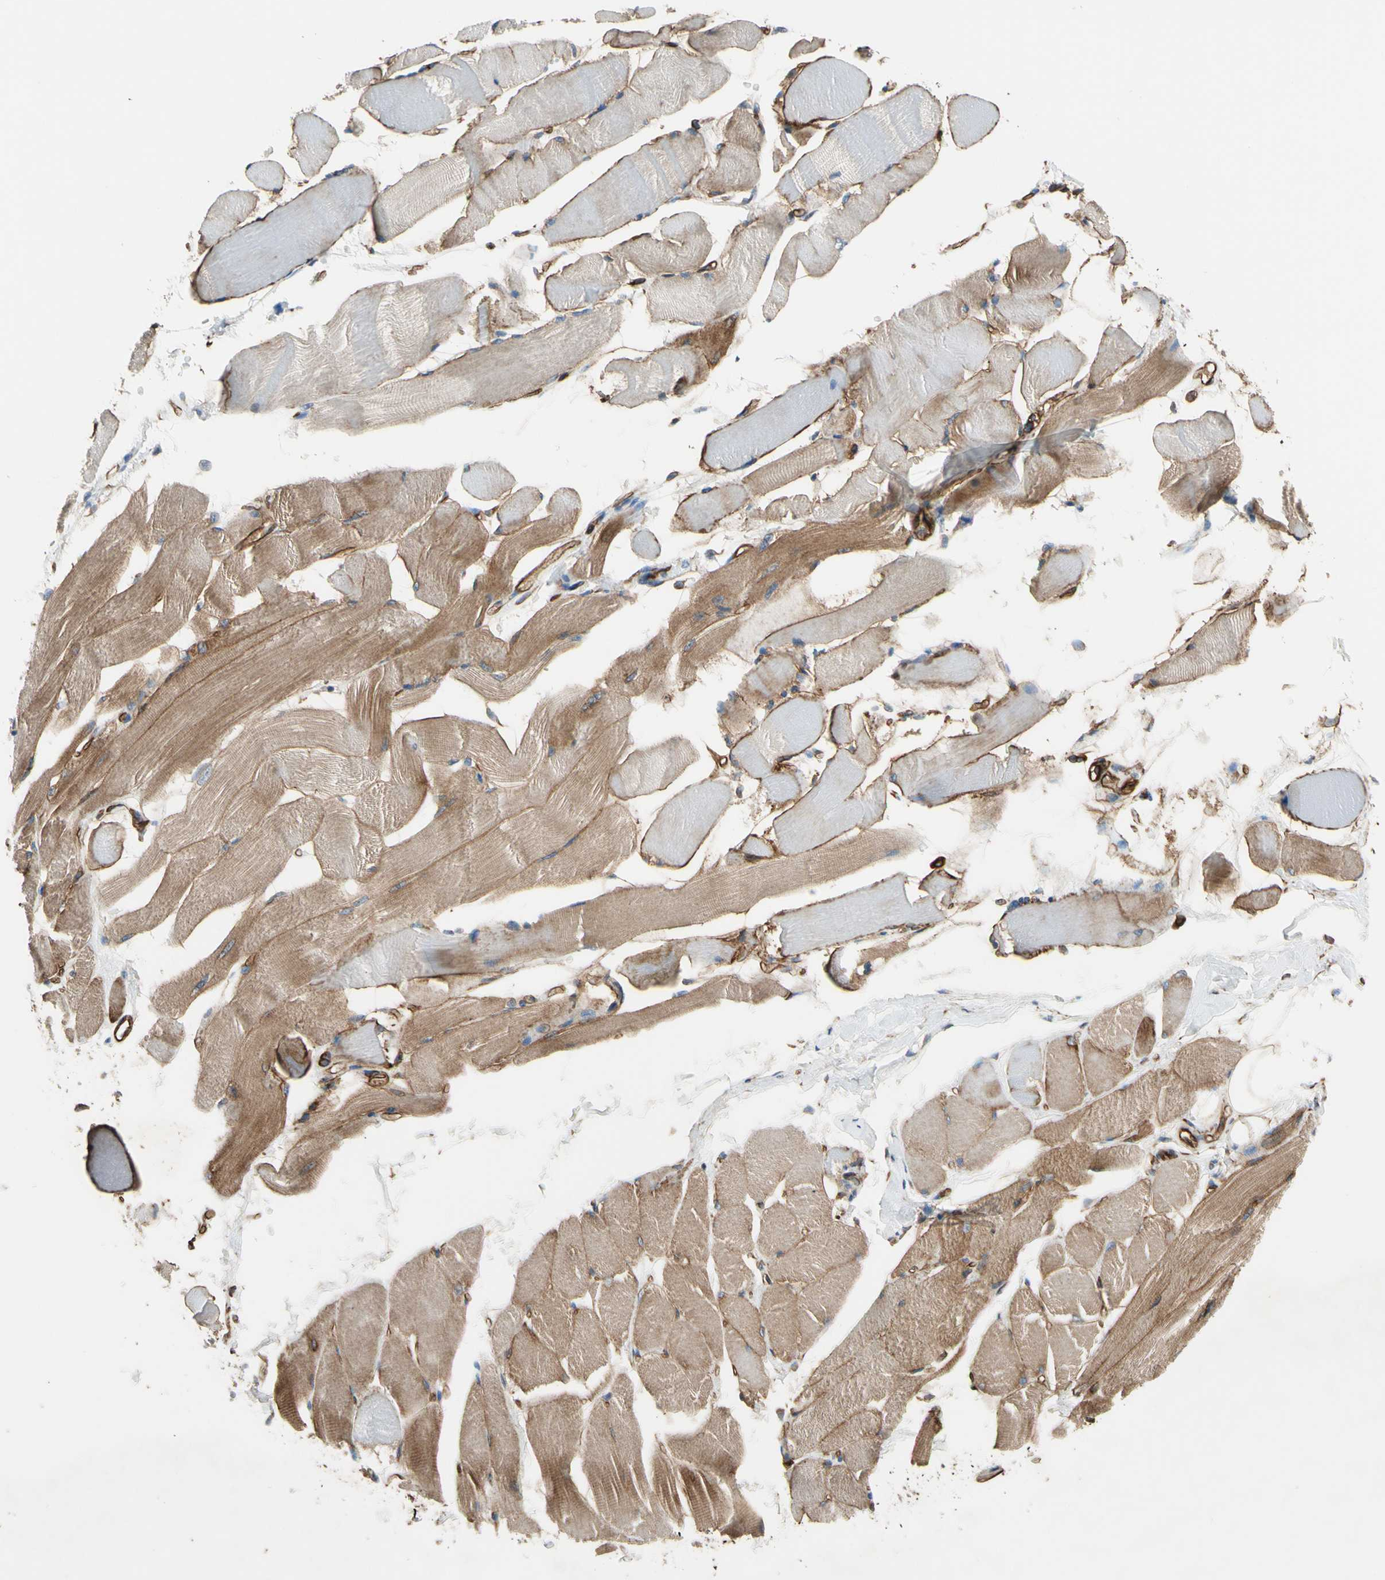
{"staining": {"intensity": "strong", "quantity": ">75%", "location": "cytoplasmic/membranous"}, "tissue": "skeletal muscle", "cell_type": "Myocytes", "image_type": "normal", "snomed": [{"axis": "morphology", "description": "Normal tissue, NOS"}, {"axis": "topography", "description": "Skeletal muscle"}, {"axis": "topography", "description": "Peripheral nerve tissue"}], "caption": "Protein analysis of benign skeletal muscle exhibits strong cytoplasmic/membranous positivity in approximately >75% of myocytes.", "gene": "TRAF2", "patient": {"sex": "female", "age": 84}}